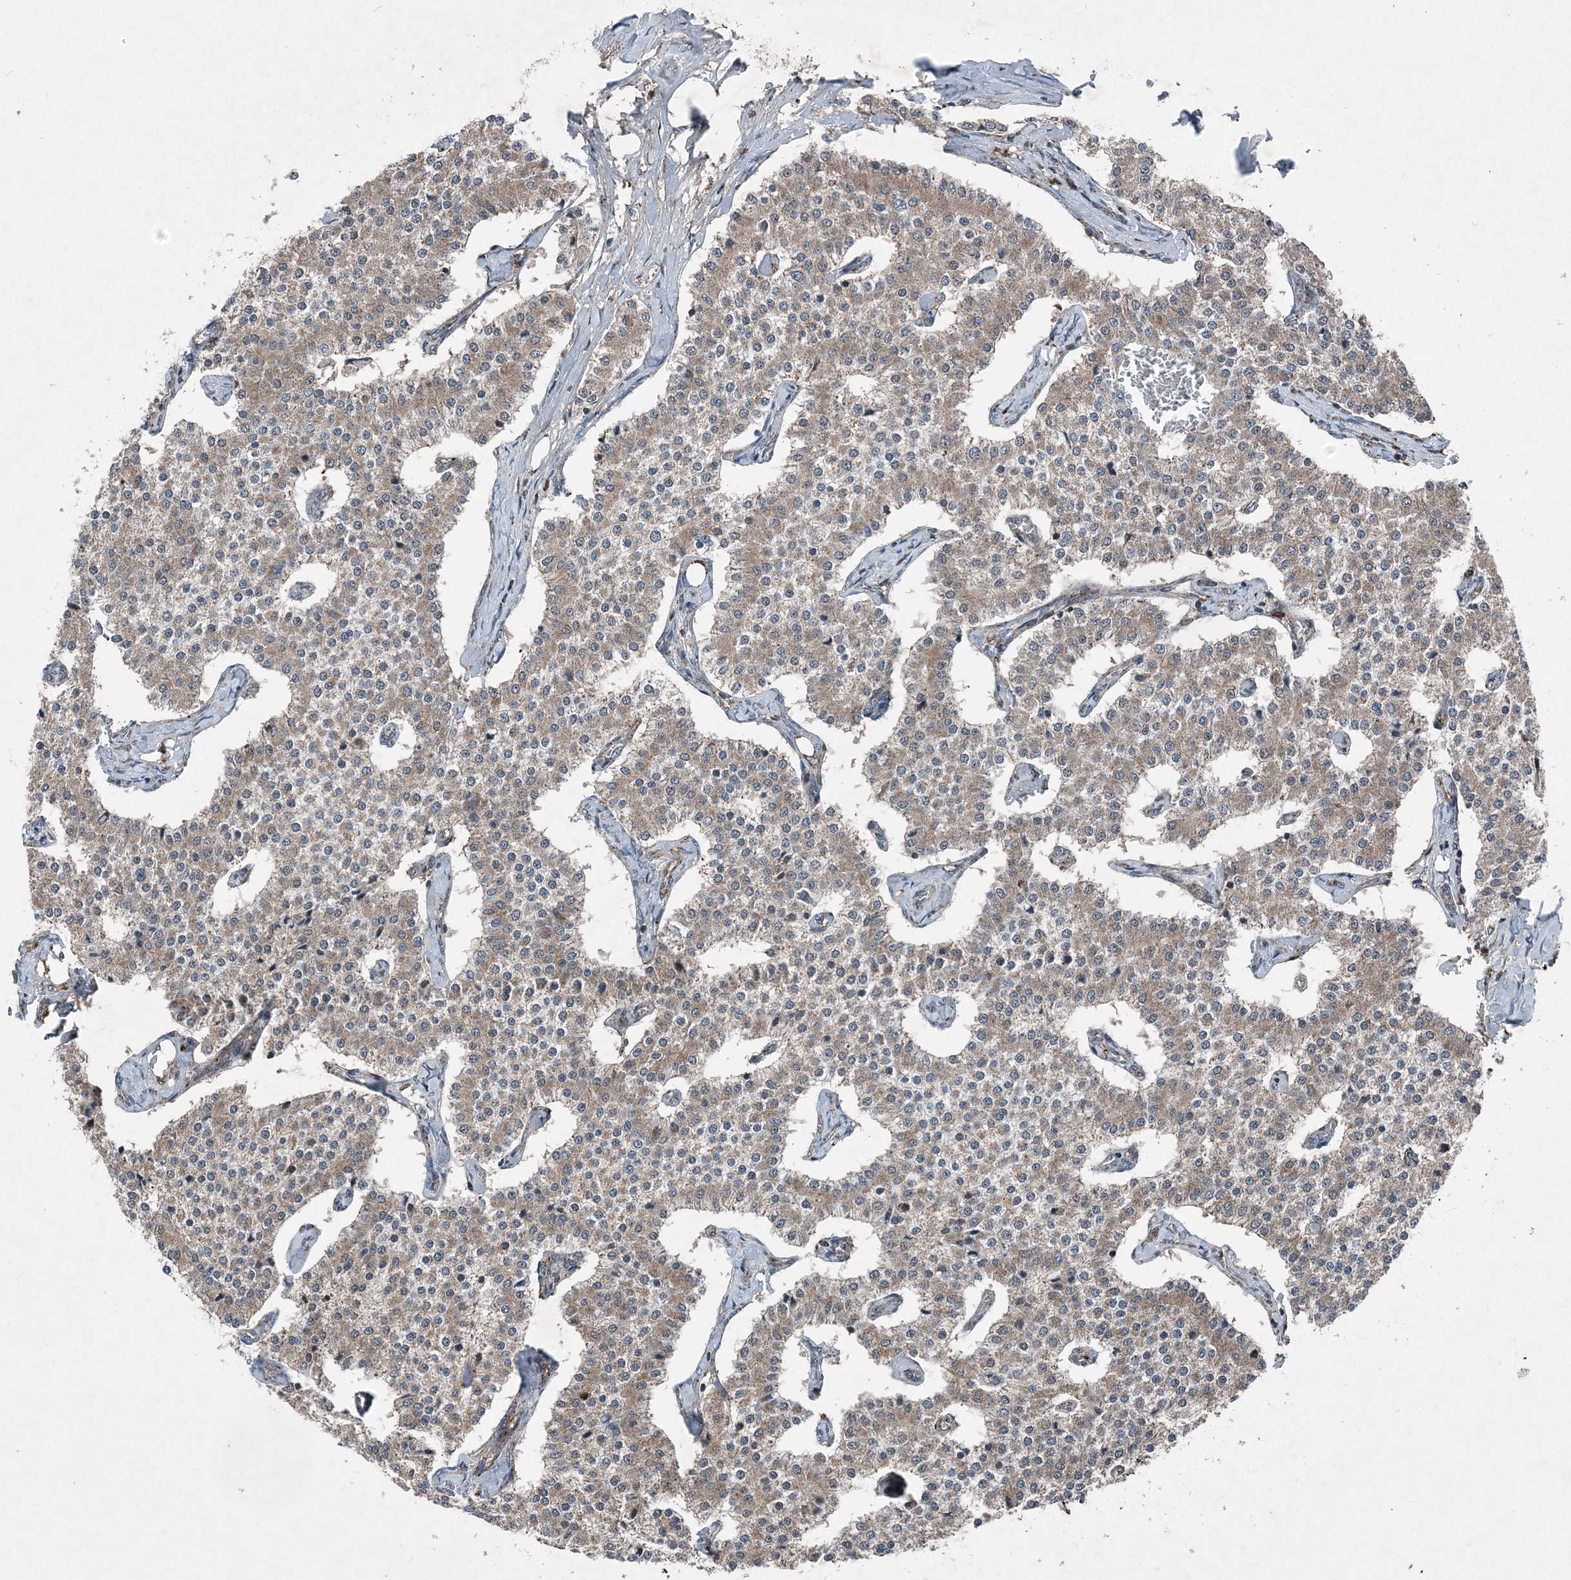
{"staining": {"intensity": "weak", "quantity": ">75%", "location": "cytoplasmic/membranous"}, "tissue": "carcinoid", "cell_type": "Tumor cells", "image_type": "cancer", "snomed": [{"axis": "morphology", "description": "Carcinoid, malignant, NOS"}, {"axis": "topography", "description": "Colon"}], "caption": "Immunohistochemistry (IHC) of human carcinoid exhibits low levels of weak cytoplasmic/membranous staining in about >75% of tumor cells.", "gene": "NDUFA2", "patient": {"sex": "female", "age": 52}}